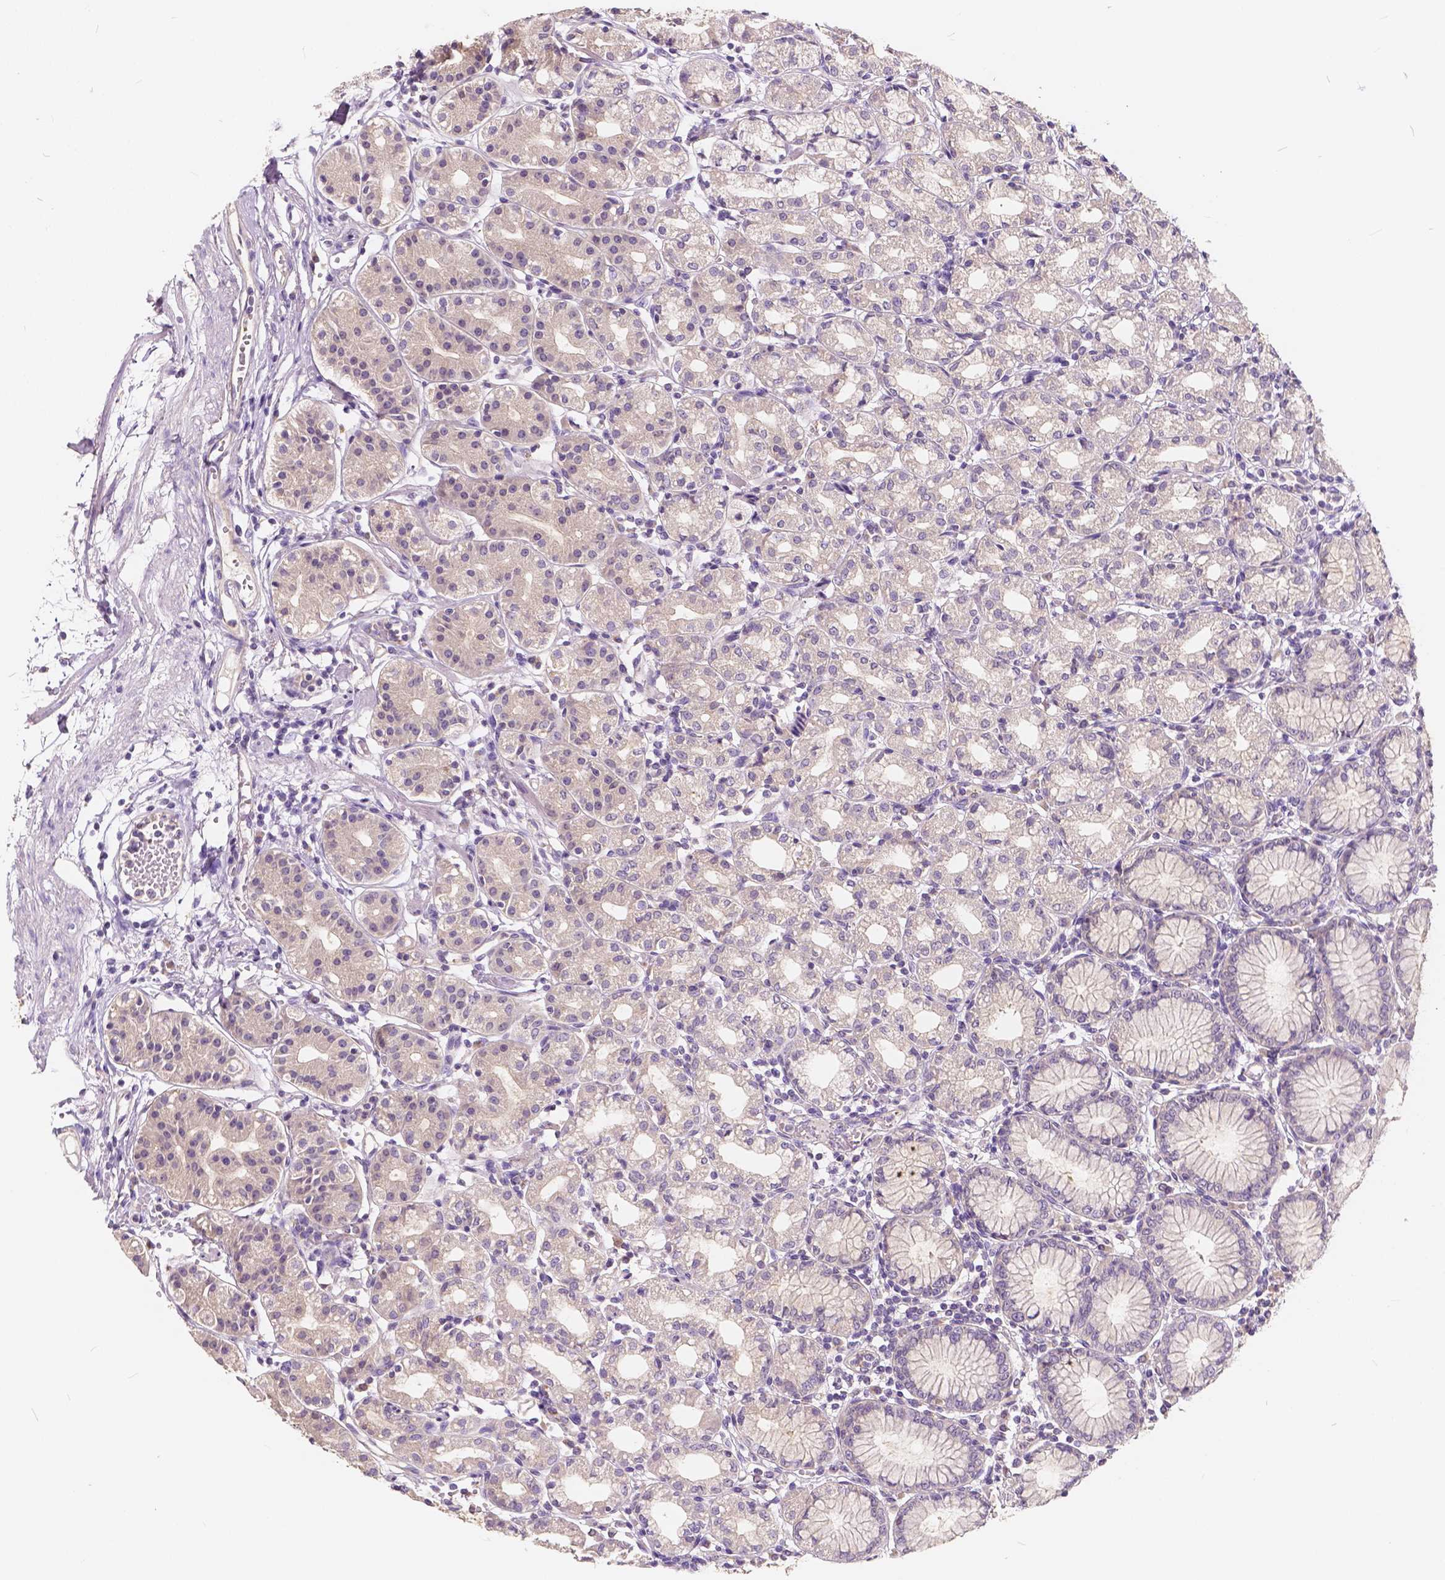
{"staining": {"intensity": "weak", "quantity": "<25%", "location": "cytoplasmic/membranous"}, "tissue": "stomach", "cell_type": "Glandular cells", "image_type": "normal", "snomed": [{"axis": "morphology", "description": "Normal tissue, NOS"}, {"axis": "topography", "description": "Skeletal muscle"}, {"axis": "topography", "description": "Stomach"}], "caption": "Stomach was stained to show a protein in brown. There is no significant positivity in glandular cells. (DAB IHC visualized using brightfield microscopy, high magnification).", "gene": "KIAA0513", "patient": {"sex": "female", "age": 57}}